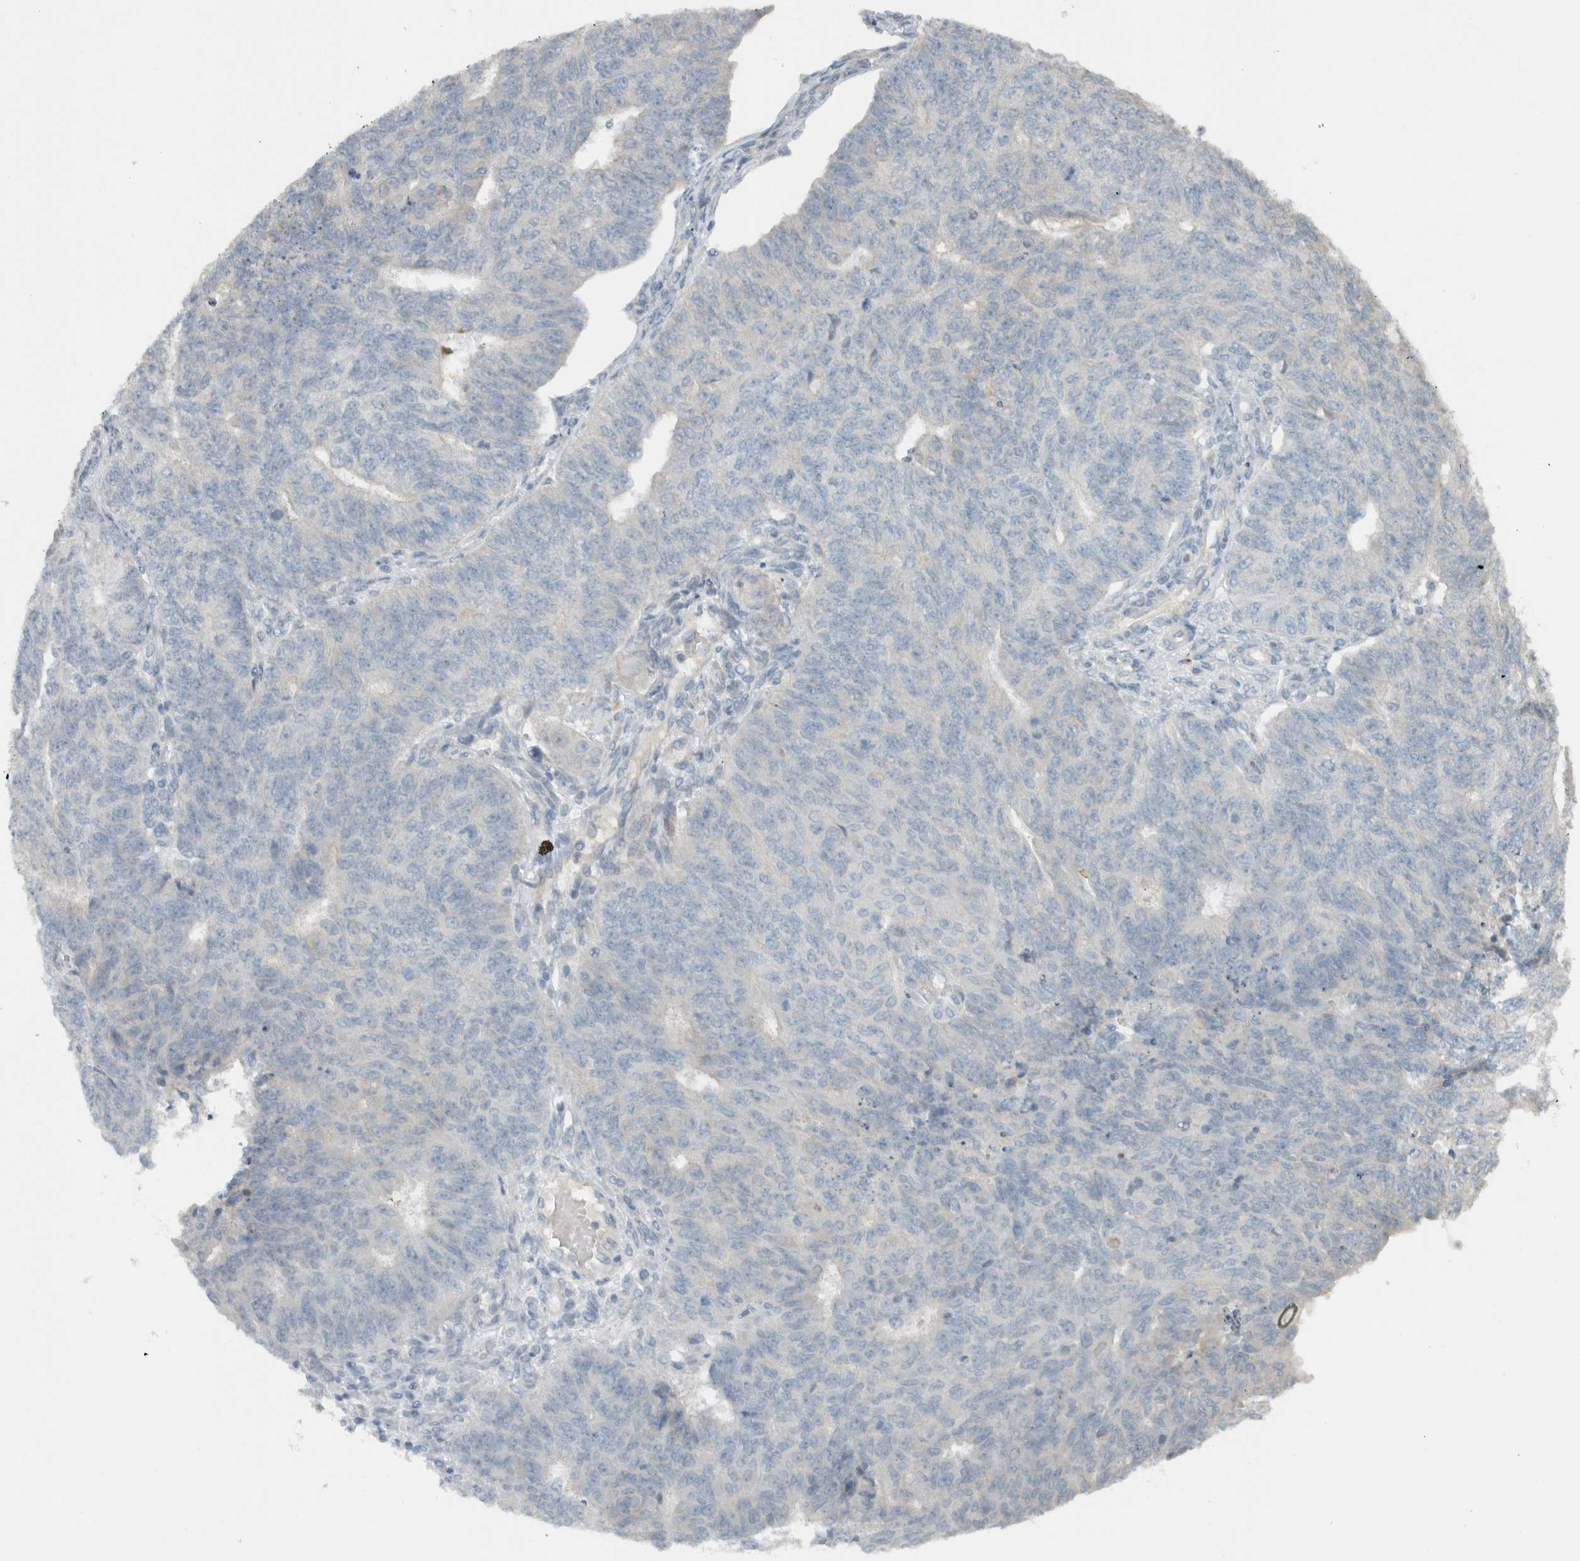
{"staining": {"intensity": "negative", "quantity": "none", "location": "none"}, "tissue": "endometrial cancer", "cell_type": "Tumor cells", "image_type": "cancer", "snomed": [{"axis": "morphology", "description": "Adenocarcinoma, NOS"}, {"axis": "topography", "description": "Endometrium"}], "caption": "Tumor cells show no significant positivity in endometrial cancer (adenocarcinoma).", "gene": "ERCC6L2", "patient": {"sex": "female", "age": 32}}